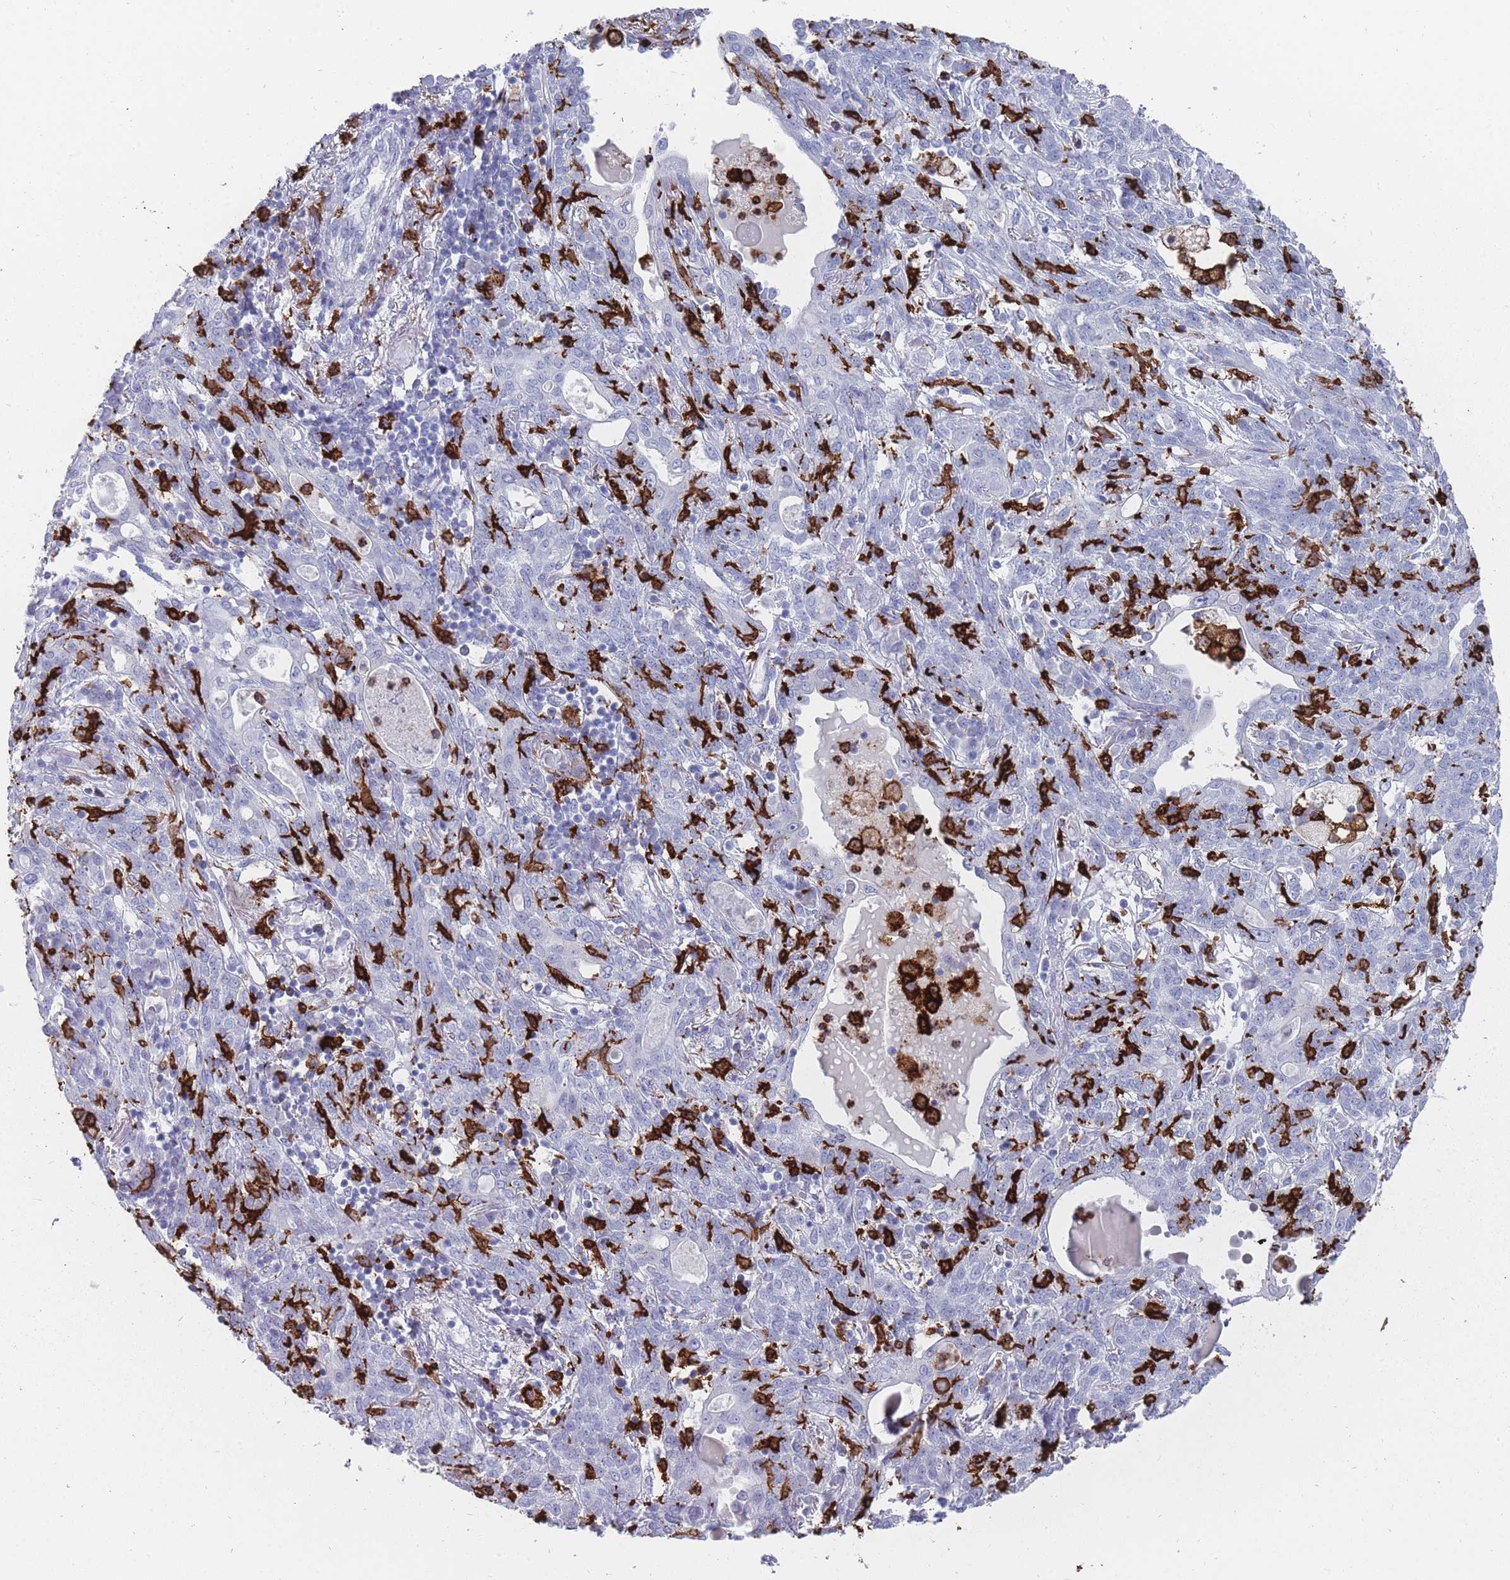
{"staining": {"intensity": "negative", "quantity": "none", "location": "none"}, "tissue": "lung cancer", "cell_type": "Tumor cells", "image_type": "cancer", "snomed": [{"axis": "morphology", "description": "Squamous cell carcinoma, NOS"}, {"axis": "topography", "description": "Lung"}], "caption": "DAB (3,3'-diaminobenzidine) immunohistochemical staining of human lung squamous cell carcinoma reveals no significant staining in tumor cells.", "gene": "AIF1", "patient": {"sex": "female", "age": 70}}